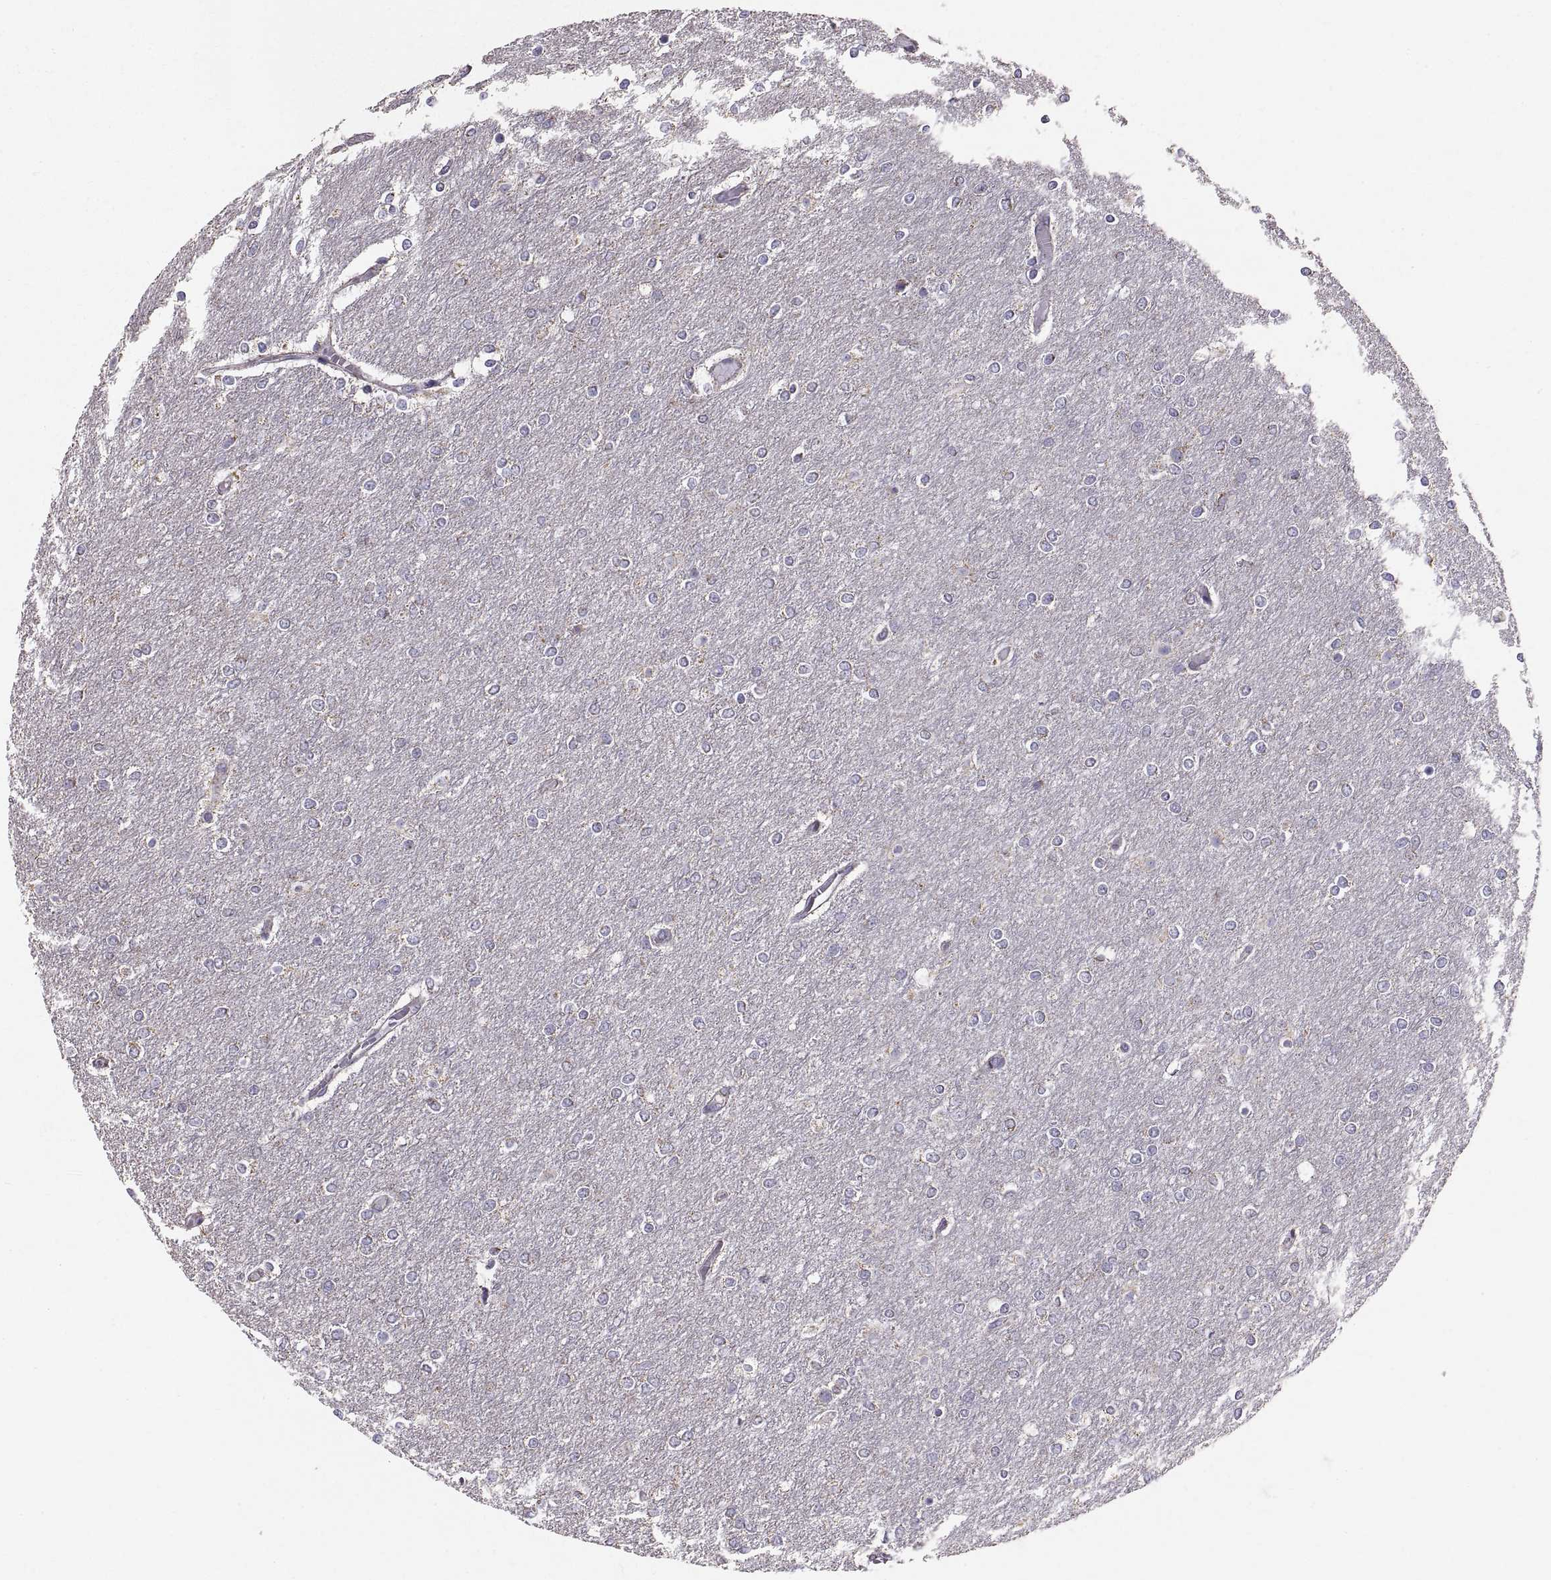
{"staining": {"intensity": "negative", "quantity": "none", "location": "none"}, "tissue": "glioma", "cell_type": "Tumor cells", "image_type": "cancer", "snomed": [{"axis": "morphology", "description": "Glioma, malignant, High grade"}, {"axis": "topography", "description": "Brain"}], "caption": "This is a histopathology image of immunohistochemistry staining of malignant glioma (high-grade), which shows no staining in tumor cells.", "gene": "STMND1", "patient": {"sex": "female", "age": 61}}